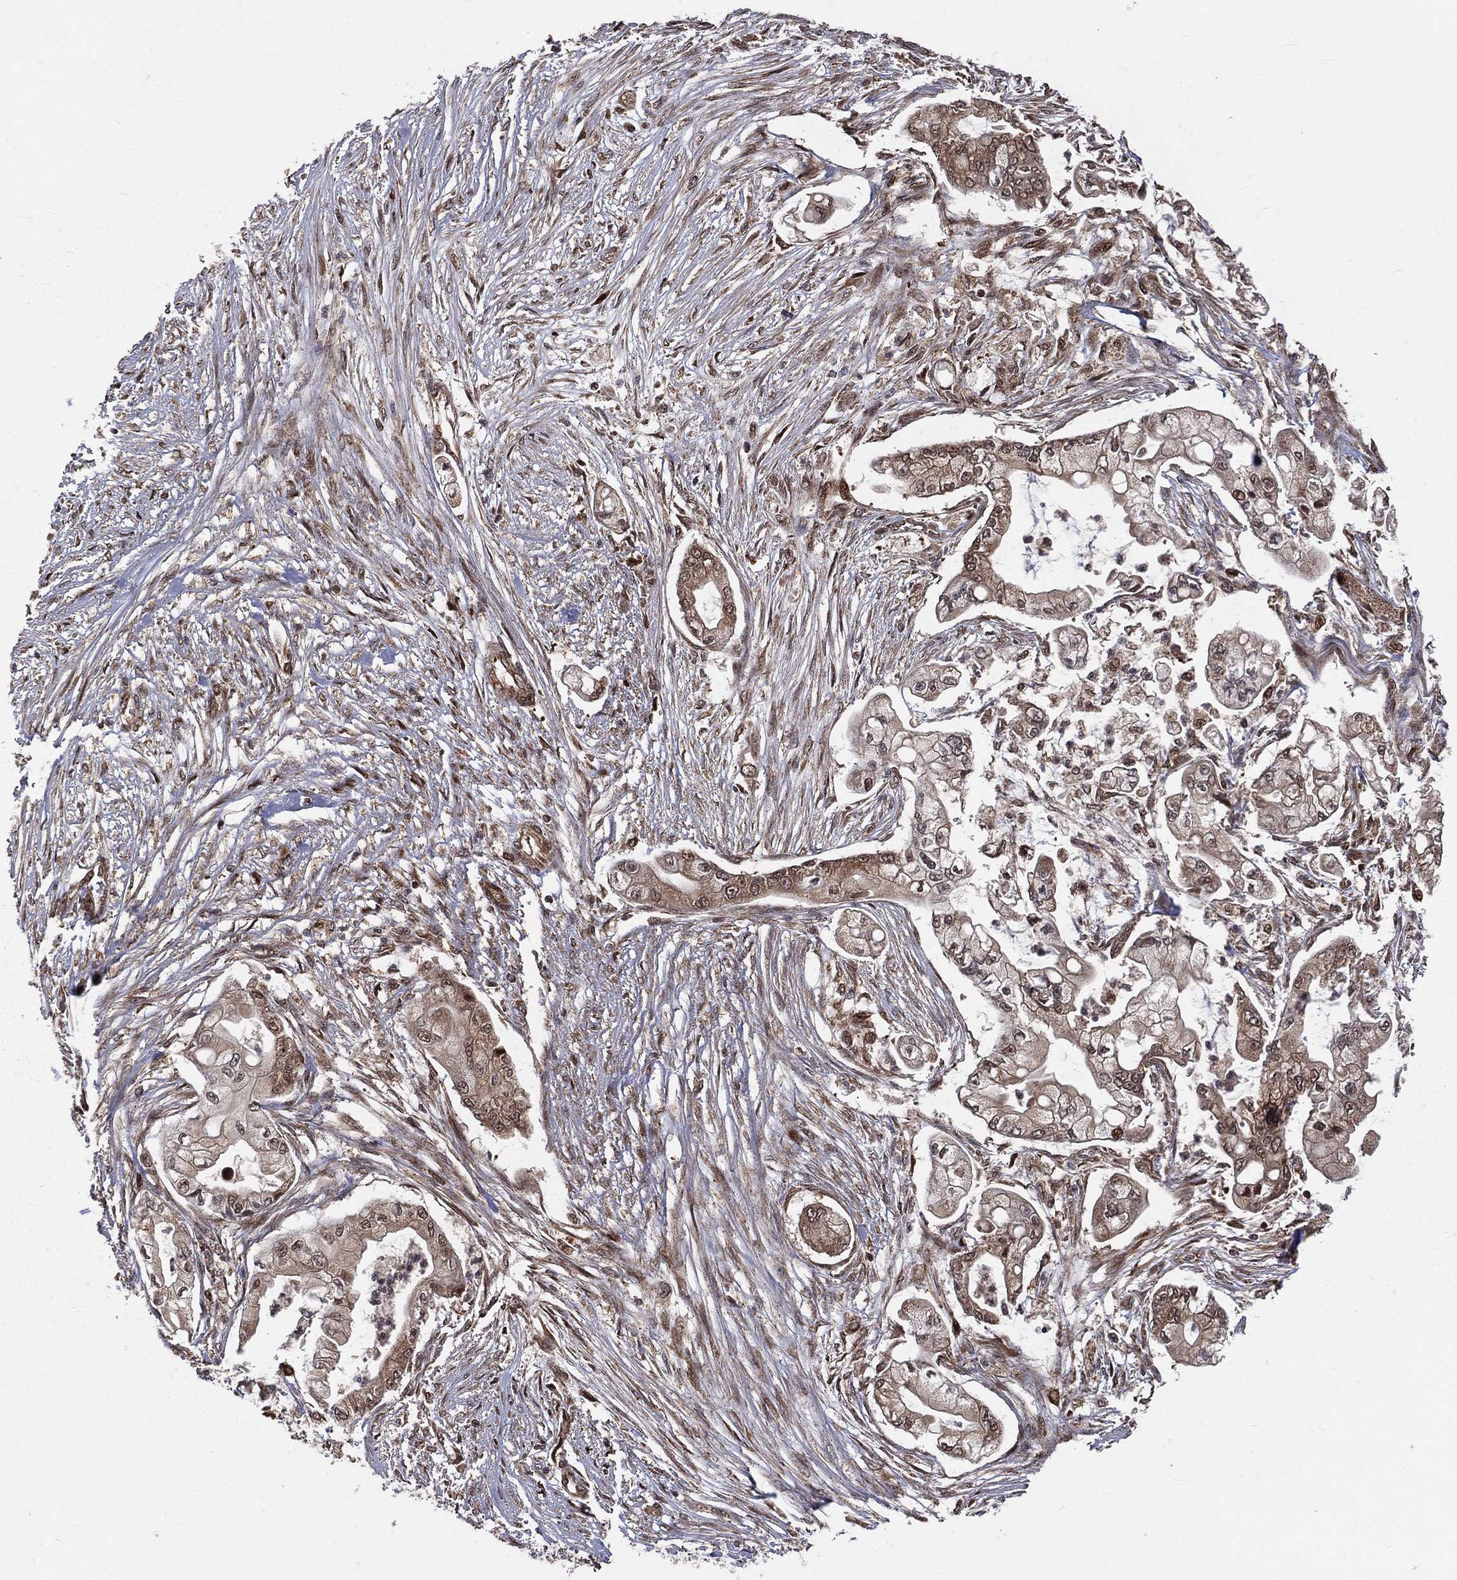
{"staining": {"intensity": "moderate", "quantity": "25%-75%", "location": "cytoplasmic/membranous"}, "tissue": "pancreatic cancer", "cell_type": "Tumor cells", "image_type": "cancer", "snomed": [{"axis": "morphology", "description": "Adenocarcinoma, NOS"}, {"axis": "topography", "description": "Pancreas"}], "caption": "Immunohistochemical staining of human adenocarcinoma (pancreatic) displays medium levels of moderate cytoplasmic/membranous protein expression in approximately 25%-75% of tumor cells.", "gene": "MDM2", "patient": {"sex": "female", "age": 69}}